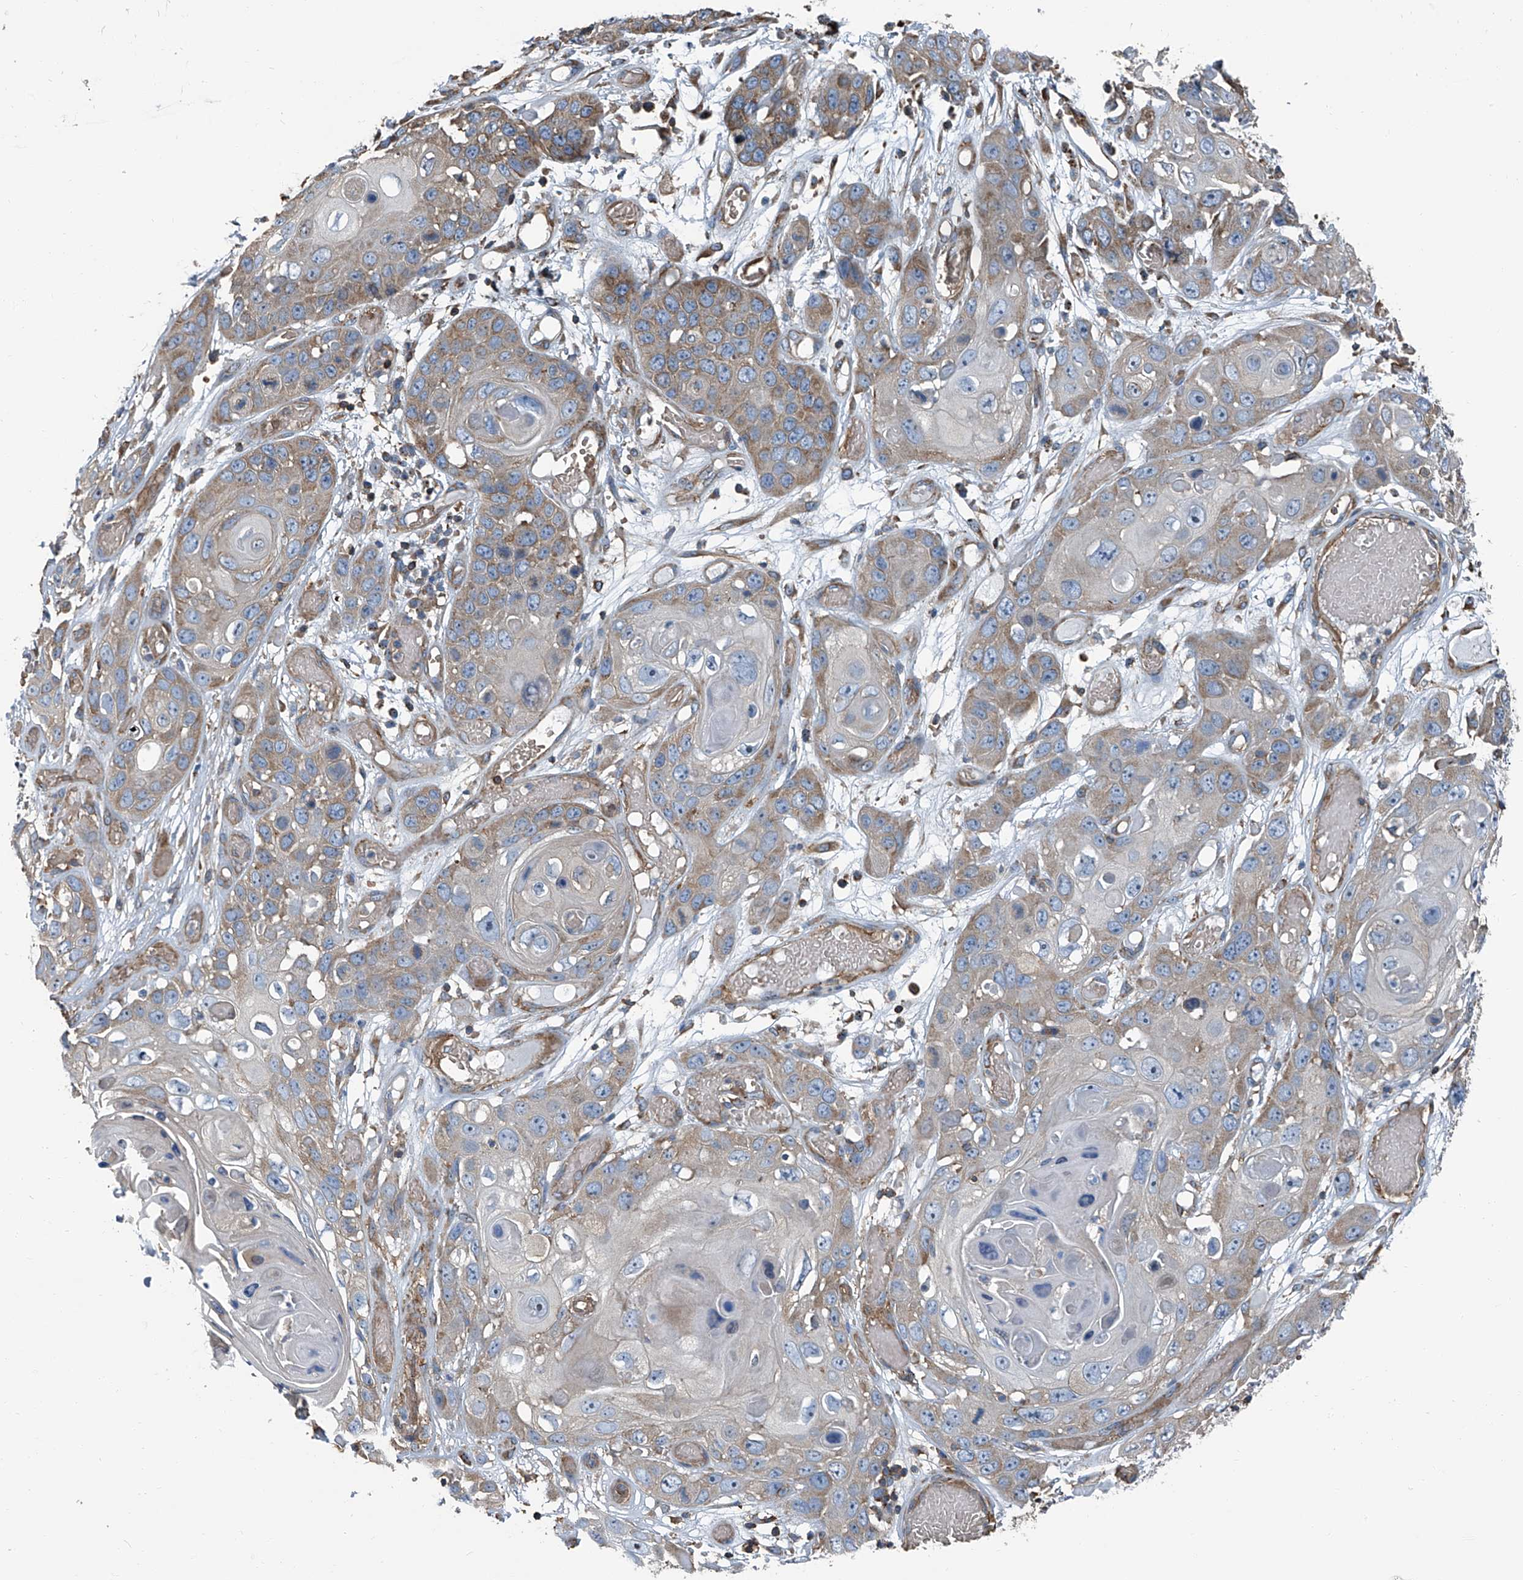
{"staining": {"intensity": "weak", "quantity": "25%-75%", "location": "cytoplasmic/membranous"}, "tissue": "skin cancer", "cell_type": "Tumor cells", "image_type": "cancer", "snomed": [{"axis": "morphology", "description": "Squamous cell carcinoma, NOS"}, {"axis": "topography", "description": "Skin"}], "caption": "DAB immunohistochemical staining of squamous cell carcinoma (skin) exhibits weak cytoplasmic/membranous protein expression in approximately 25%-75% of tumor cells.", "gene": "SEPTIN7", "patient": {"sex": "male", "age": 55}}